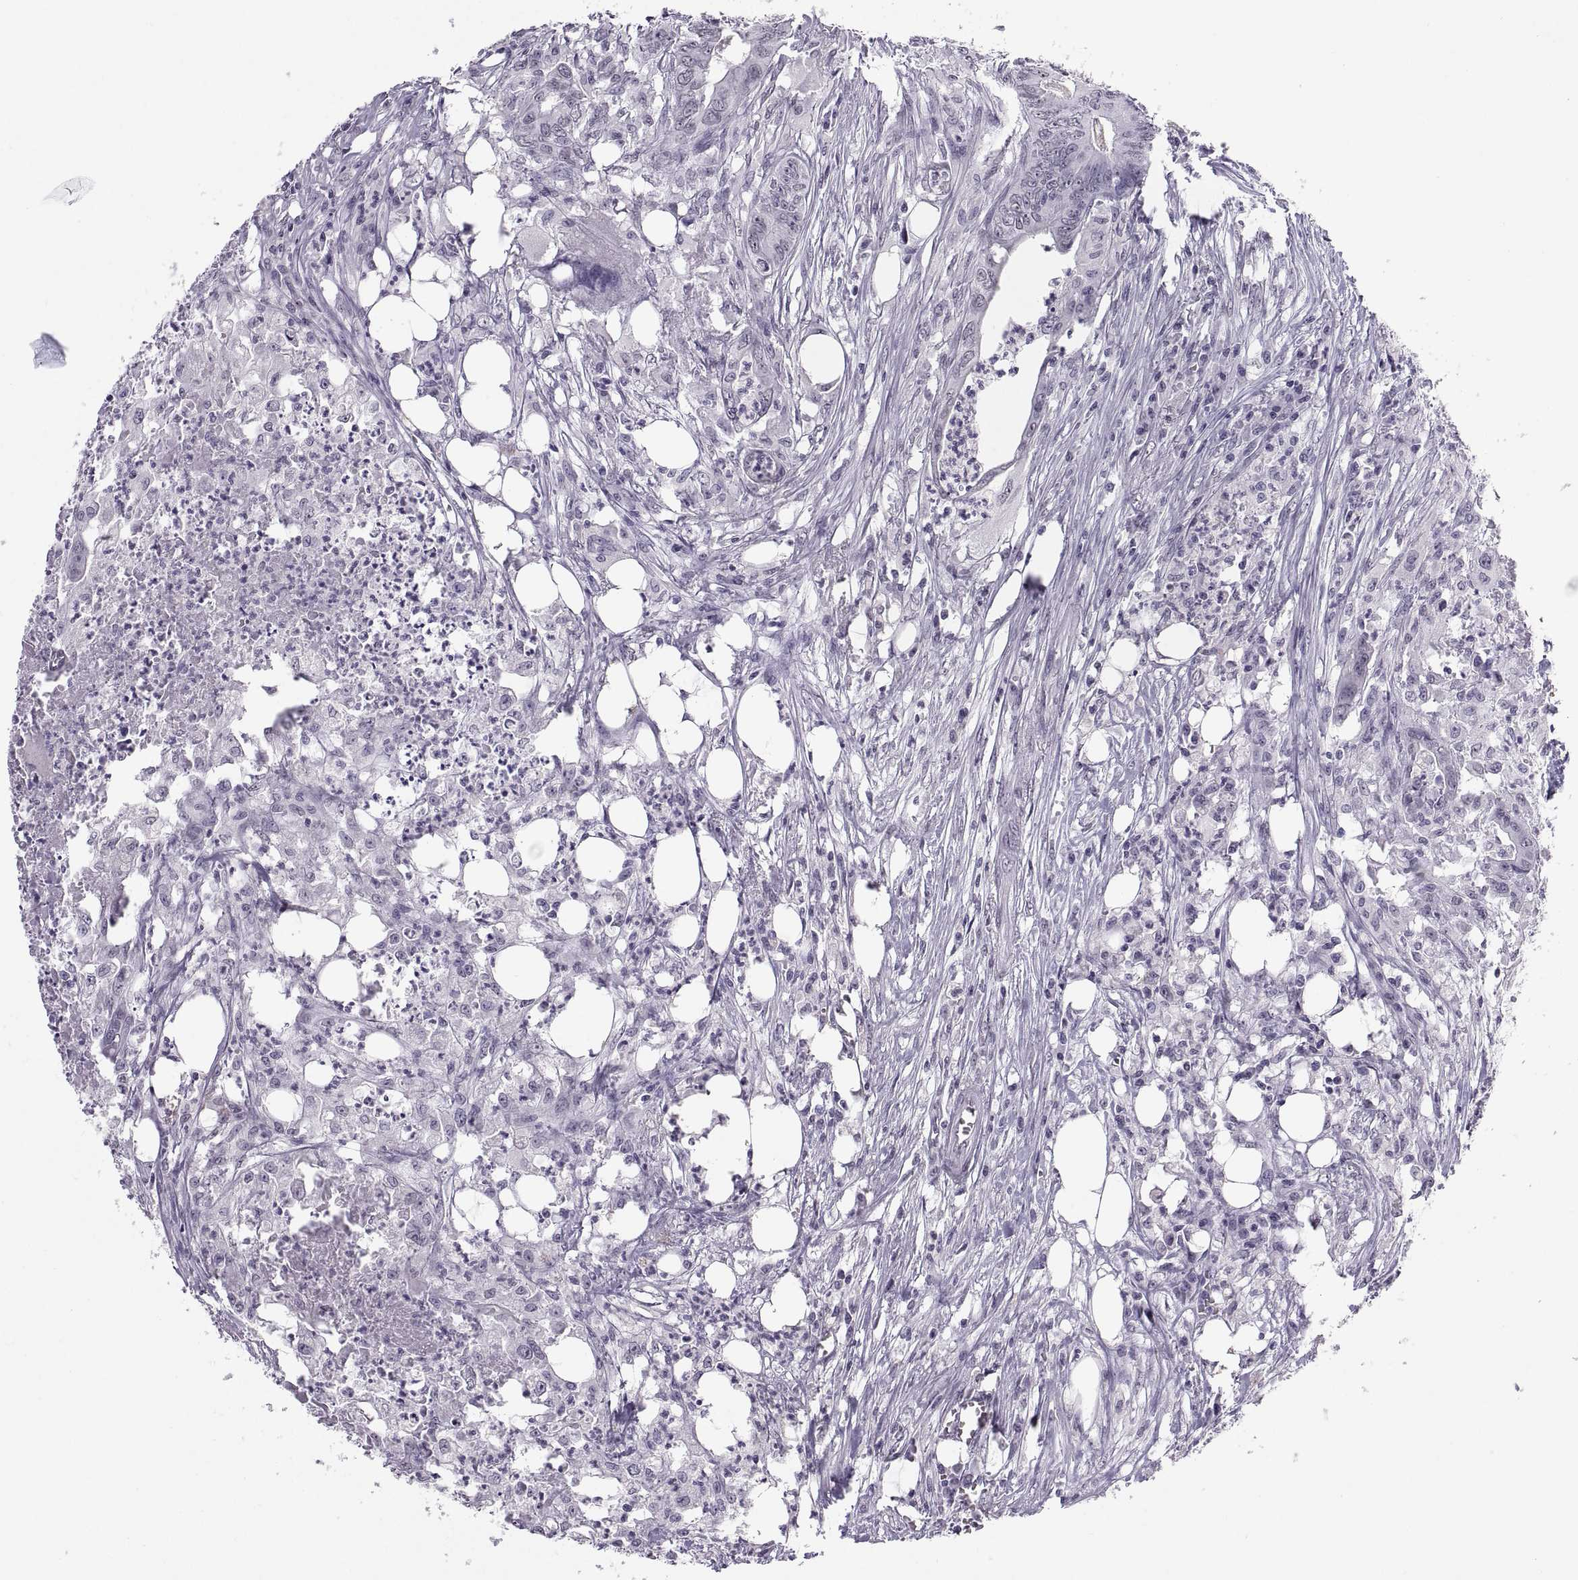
{"staining": {"intensity": "negative", "quantity": "none", "location": "none"}, "tissue": "colorectal cancer", "cell_type": "Tumor cells", "image_type": "cancer", "snomed": [{"axis": "morphology", "description": "Adenocarcinoma, NOS"}, {"axis": "topography", "description": "Colon"}], "caption": "Immunohistochemical staining of human adenocarcinoma (colorectal) displays no significant expression in tumor cells.", "gene": "CARTPT", "patient": {"sex": "male", "age": 84}}